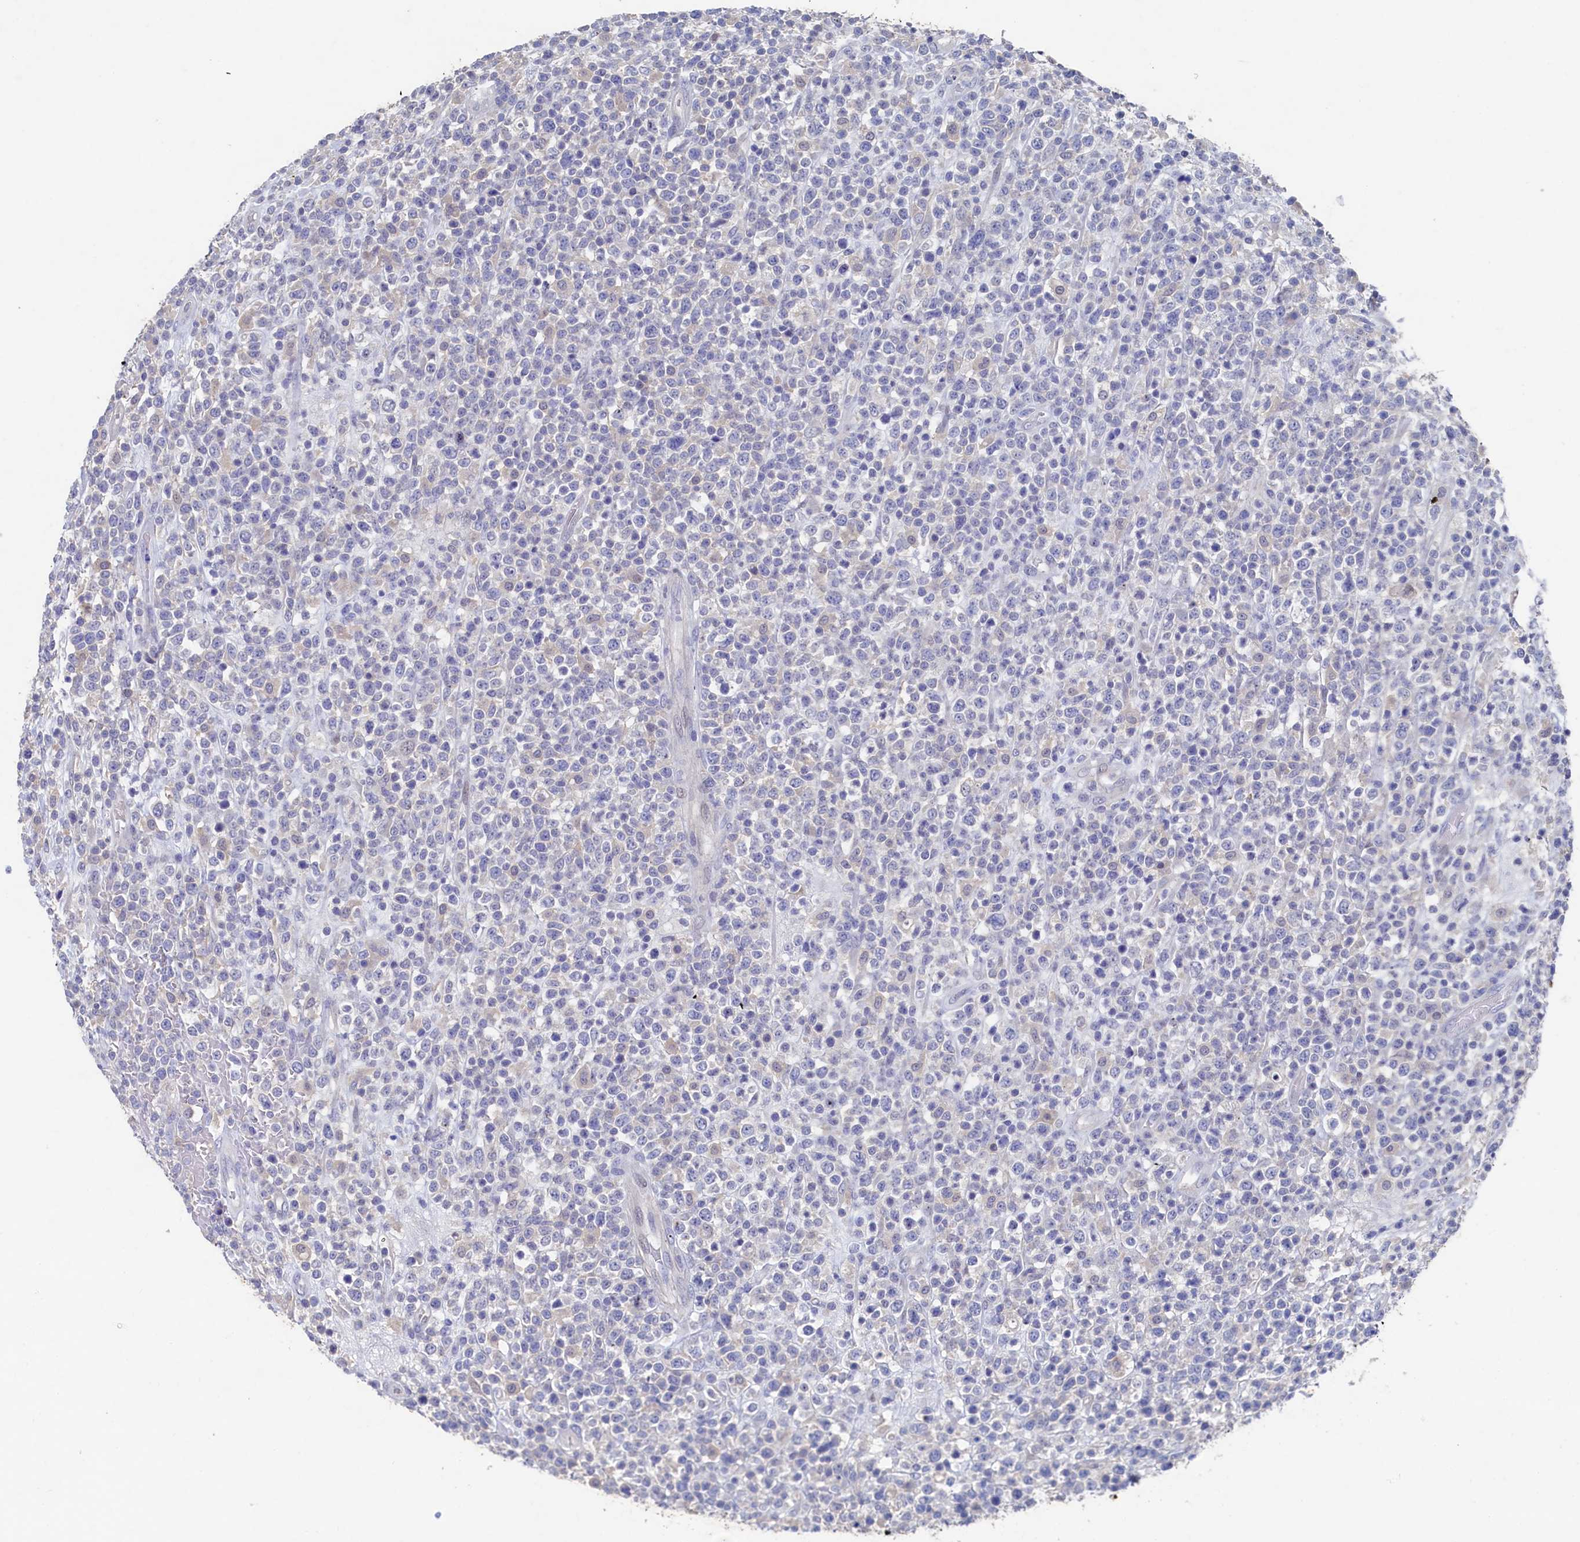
{"staining": {"intensity": "negative", "quantity": "none", "location": "none"}, "tissue": "lymphoma", "cell_type": "Tumor cells", "image_type": "cancer", "snomed": [{"axis": "morphology", "description": "Malignant lymphoma, non-Hodgkin's type, High grade"}, {"axis": "topography", "description": "Colon"}], "caption": "This is an IHC photomicrograph of lymphoma. There is no positivity in tumor cells.", "gene": "CBLIF", "patient": {"sex": "female", "age": 53}}